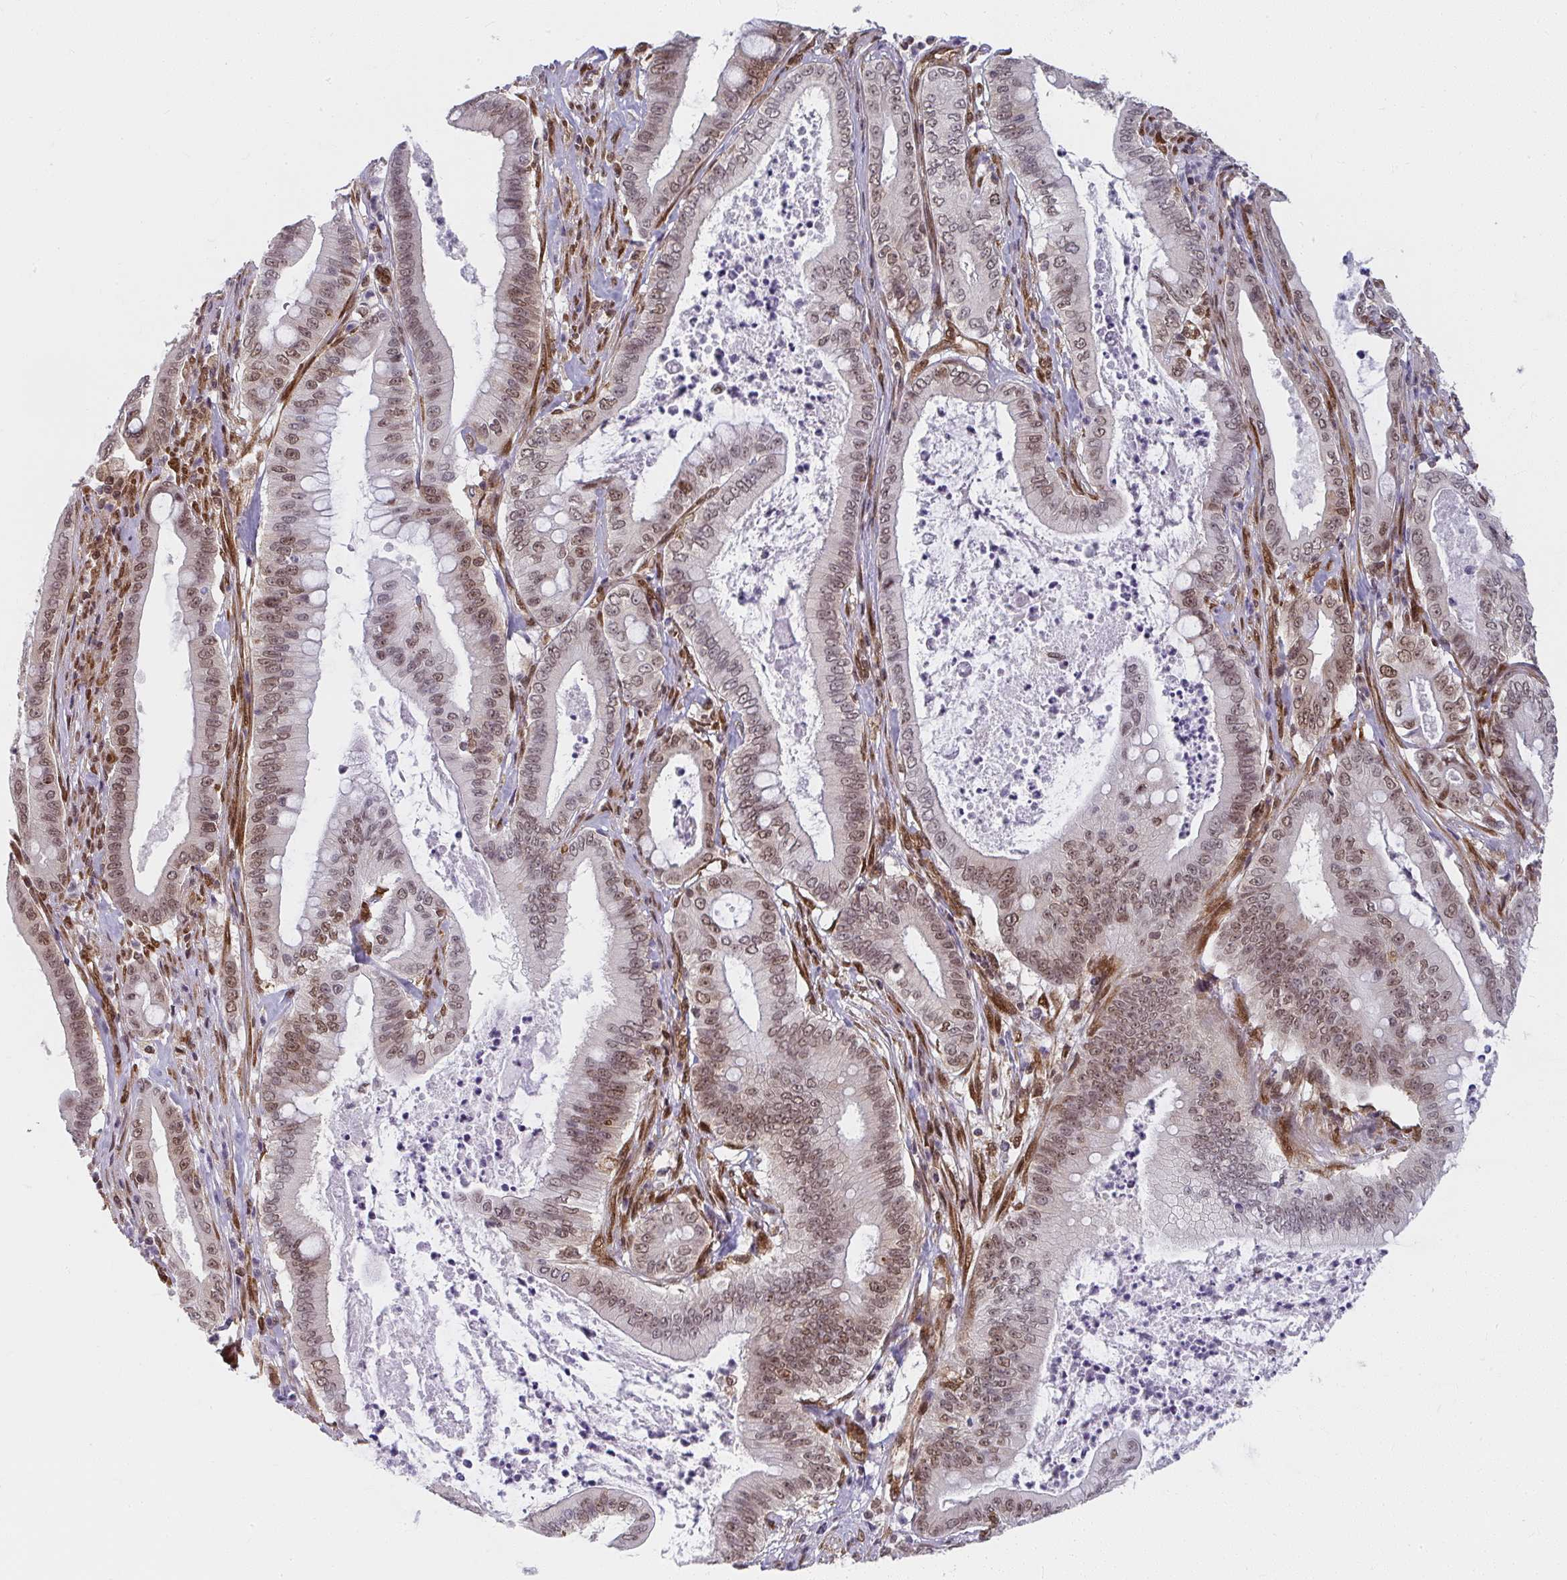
{"staining": {"intensity": "moderate", "quantity": ">75%", "location": "nuclear"}, "tissue": "pancreatic cancer", "cell_type": "Tumor cells", "image_type": "cancer", "snomed": [{"axis": "morphology", "description": "Adenocarcinoma, NOS"}, {"axis": "topography", "description": "Pancreas"}], "caption": "About >75% of tumor cells in adenocarcinoma (pancreatic) exhibit moderate nuclear protein staining as visualized by brown immunohistochemical staining.", "gene": "SYNCRIP", "patient": {"sex": "male", "age": 71}}